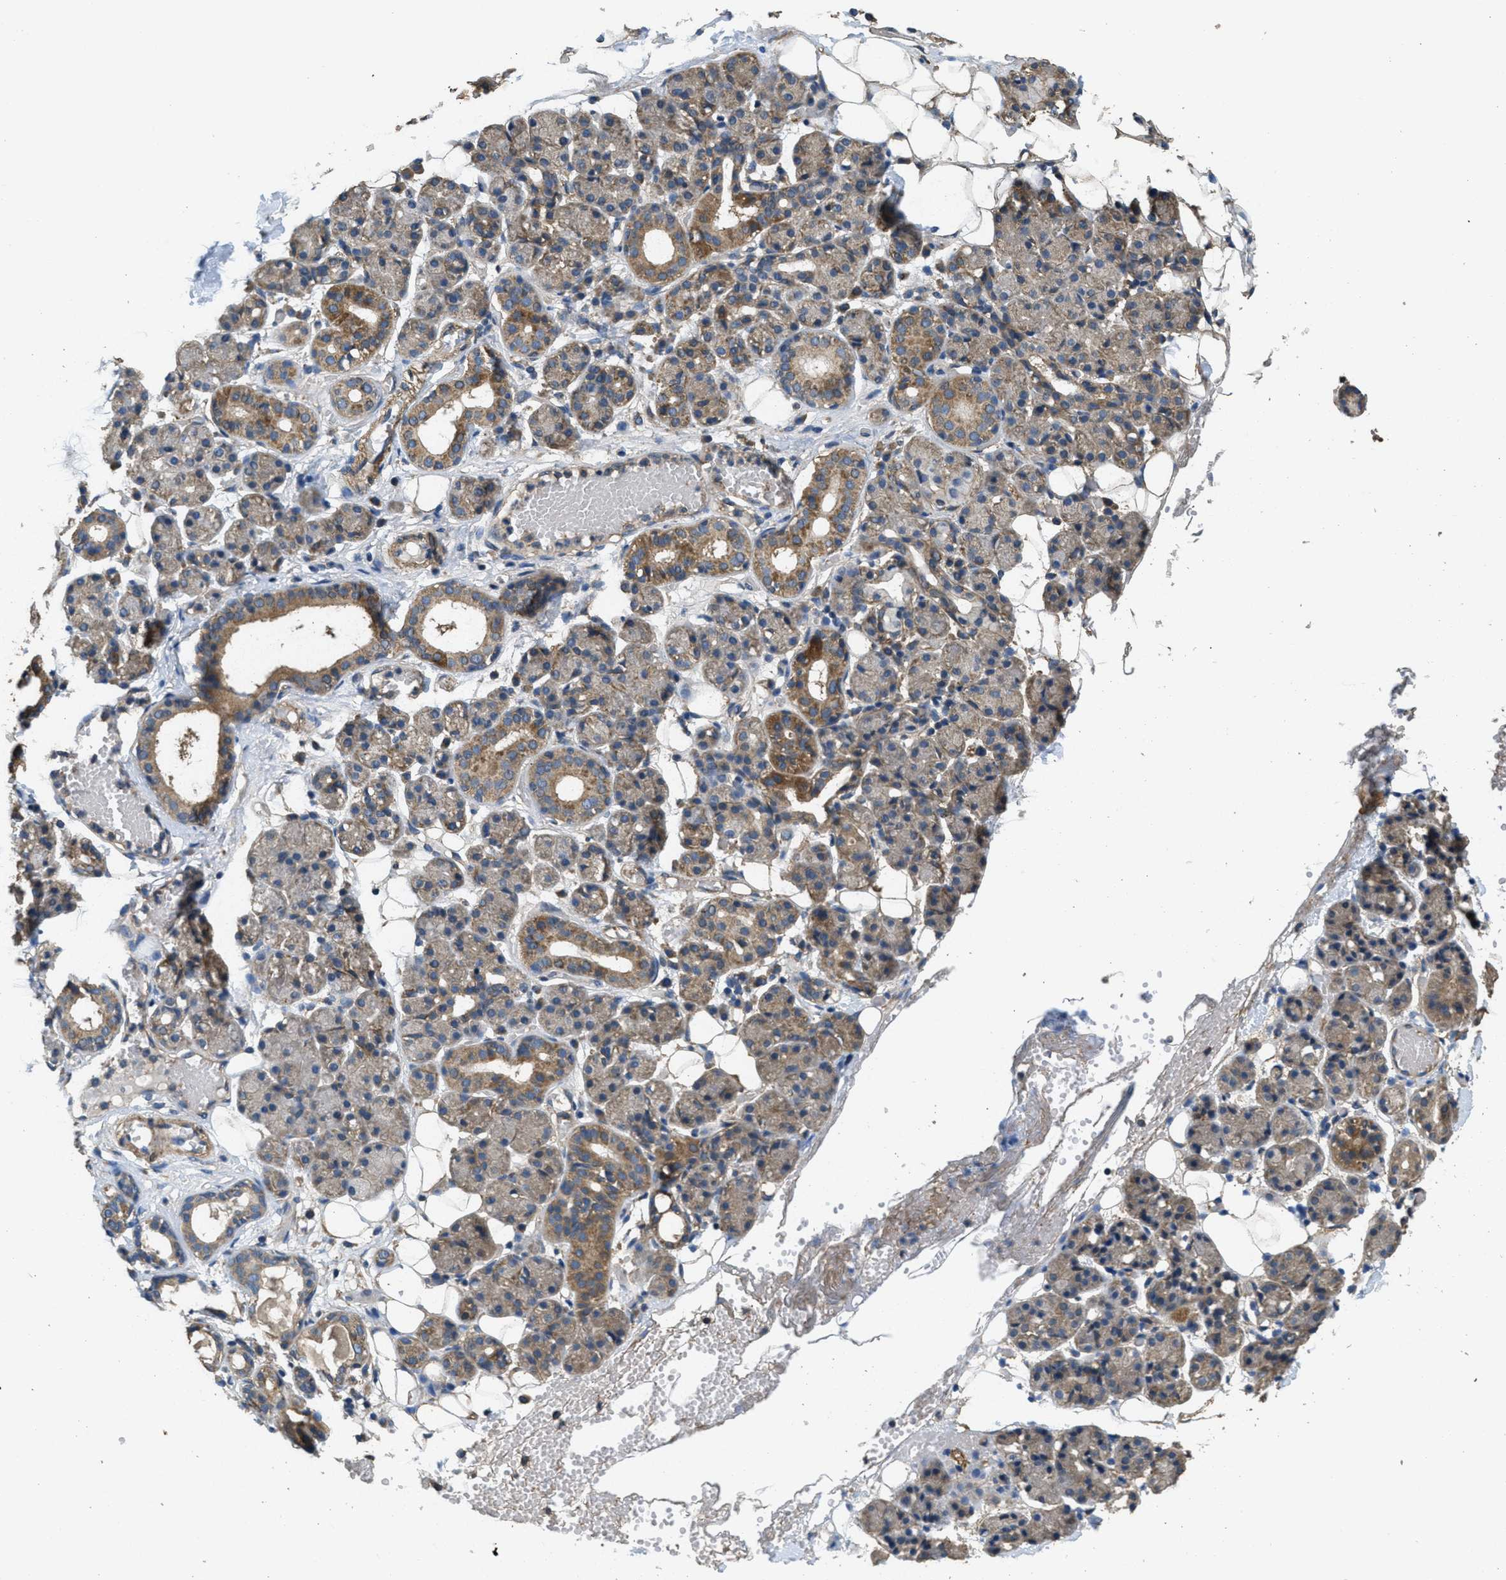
{"staining": {"intensity": "moderate", "quantity": "25%-75%", "location": "cytoplasmic/membranous"}, "tissue": "salivary gland", "cell_type": "Glandular cells", "image_type": "normal", "snomed": [{"axis": "morphology", "description": "Normal tissue, NOS"}, {"axis": "topography", "description": "Salivary gland"}], "caption": "Immunohistochemistry (IHC) micrograph of unremarkable salivary gland stained for a protein (brown), which exhibits medium levels of moderate cytoplasmic/membranous positivity in approximately 25%-75% of glandular cells.", "gene": "THBS2", "patient": {"sex": "male", "age": 63}}